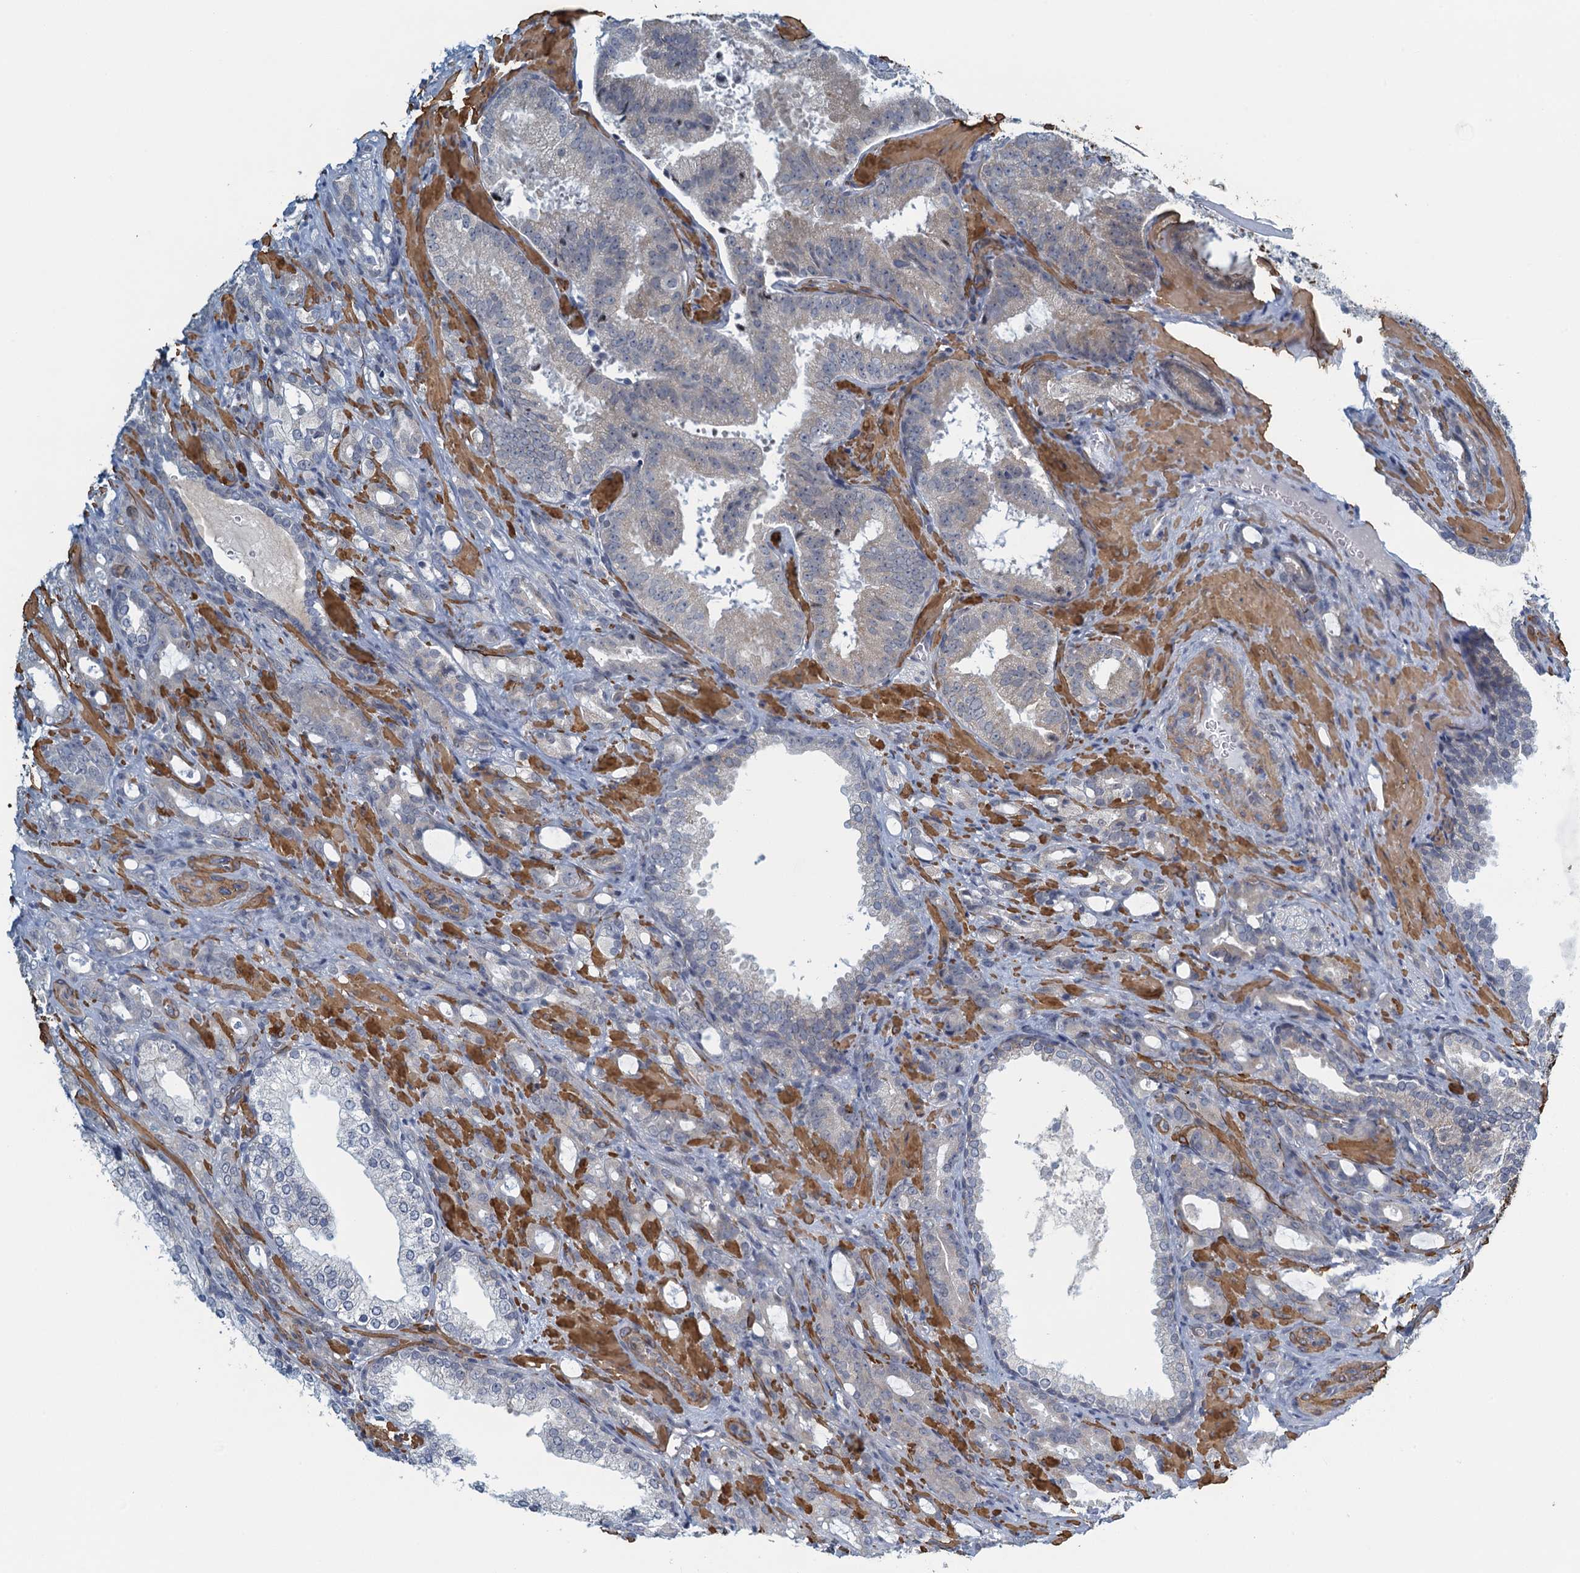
{"staining": {"intensity": "negative", "quantity": "none", "location": "none"}, "tissue": "prostate cancer", "cell_type": "Tumor cells", "image_type": "cancer", "snomed": [{"axis": "morphology", "description": "Adenocarcinoma, High grade"}, {"axis": "topography", "description": "Prostate"}], "caption": "Immunohistochemical staining of human high-grade adenocarcinoma (prostate) shows no significant positivity in tumor cells.", "gene": "ALG2", "patient": {"sex": "male", "age": 72}}